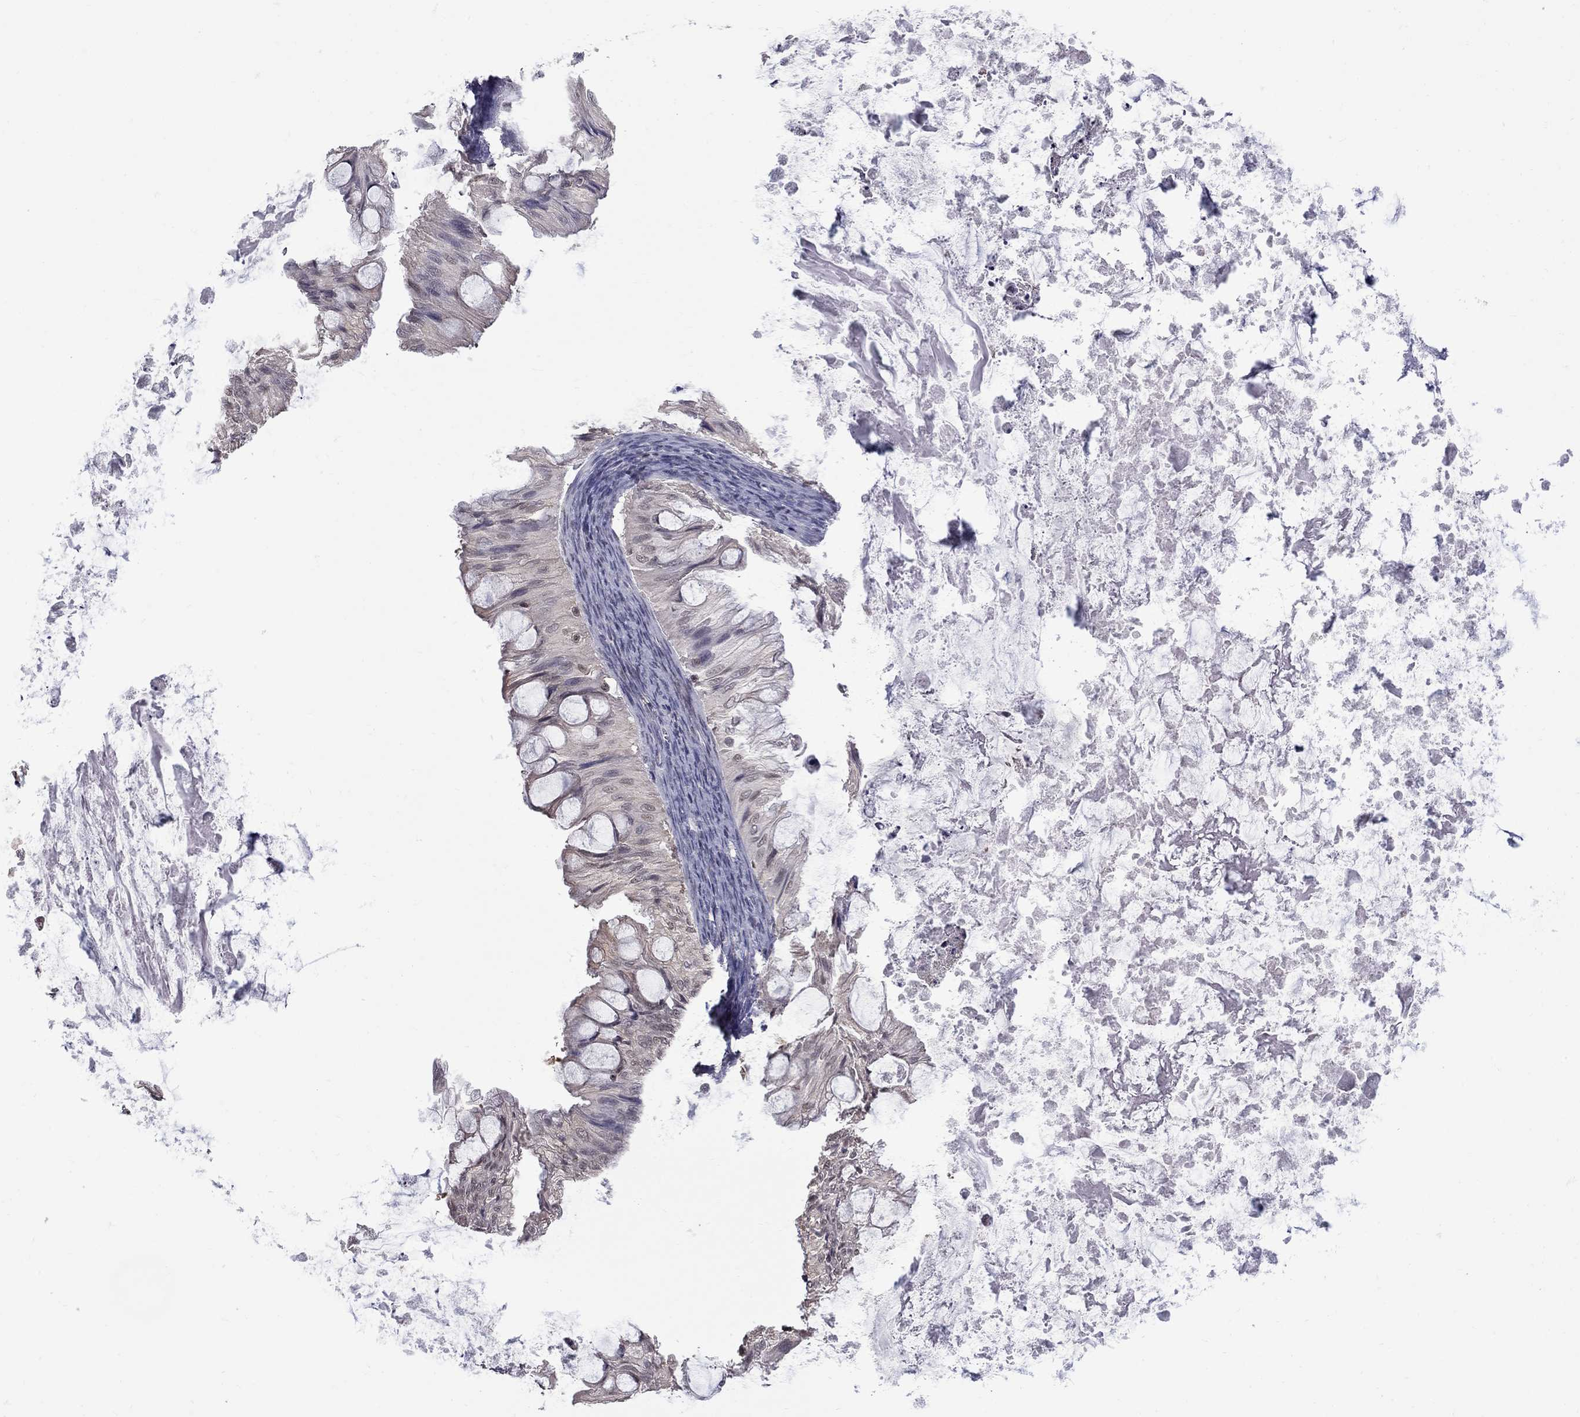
{"staining": {"intensity": "negative", "quantity": "none", "location": "none"}, "tissue": "ovarian cancer", "cell_type": "Tumor cells", "image_type": "cancer", "snomed": [{"axis": "morphology", "description": "Cystadenocarcinoma, mucinous, NOS"}, {"axis": "topography", "description": "Ovary"}], "caption": "High power microscopy image of an IHC micrograph of ovarian cancer (mucinous cystadenocarcinoma), revealing no significant expression in tumor cells.", "gene": "RFWD3", "patient": {"sex": "female", "age": 57}}